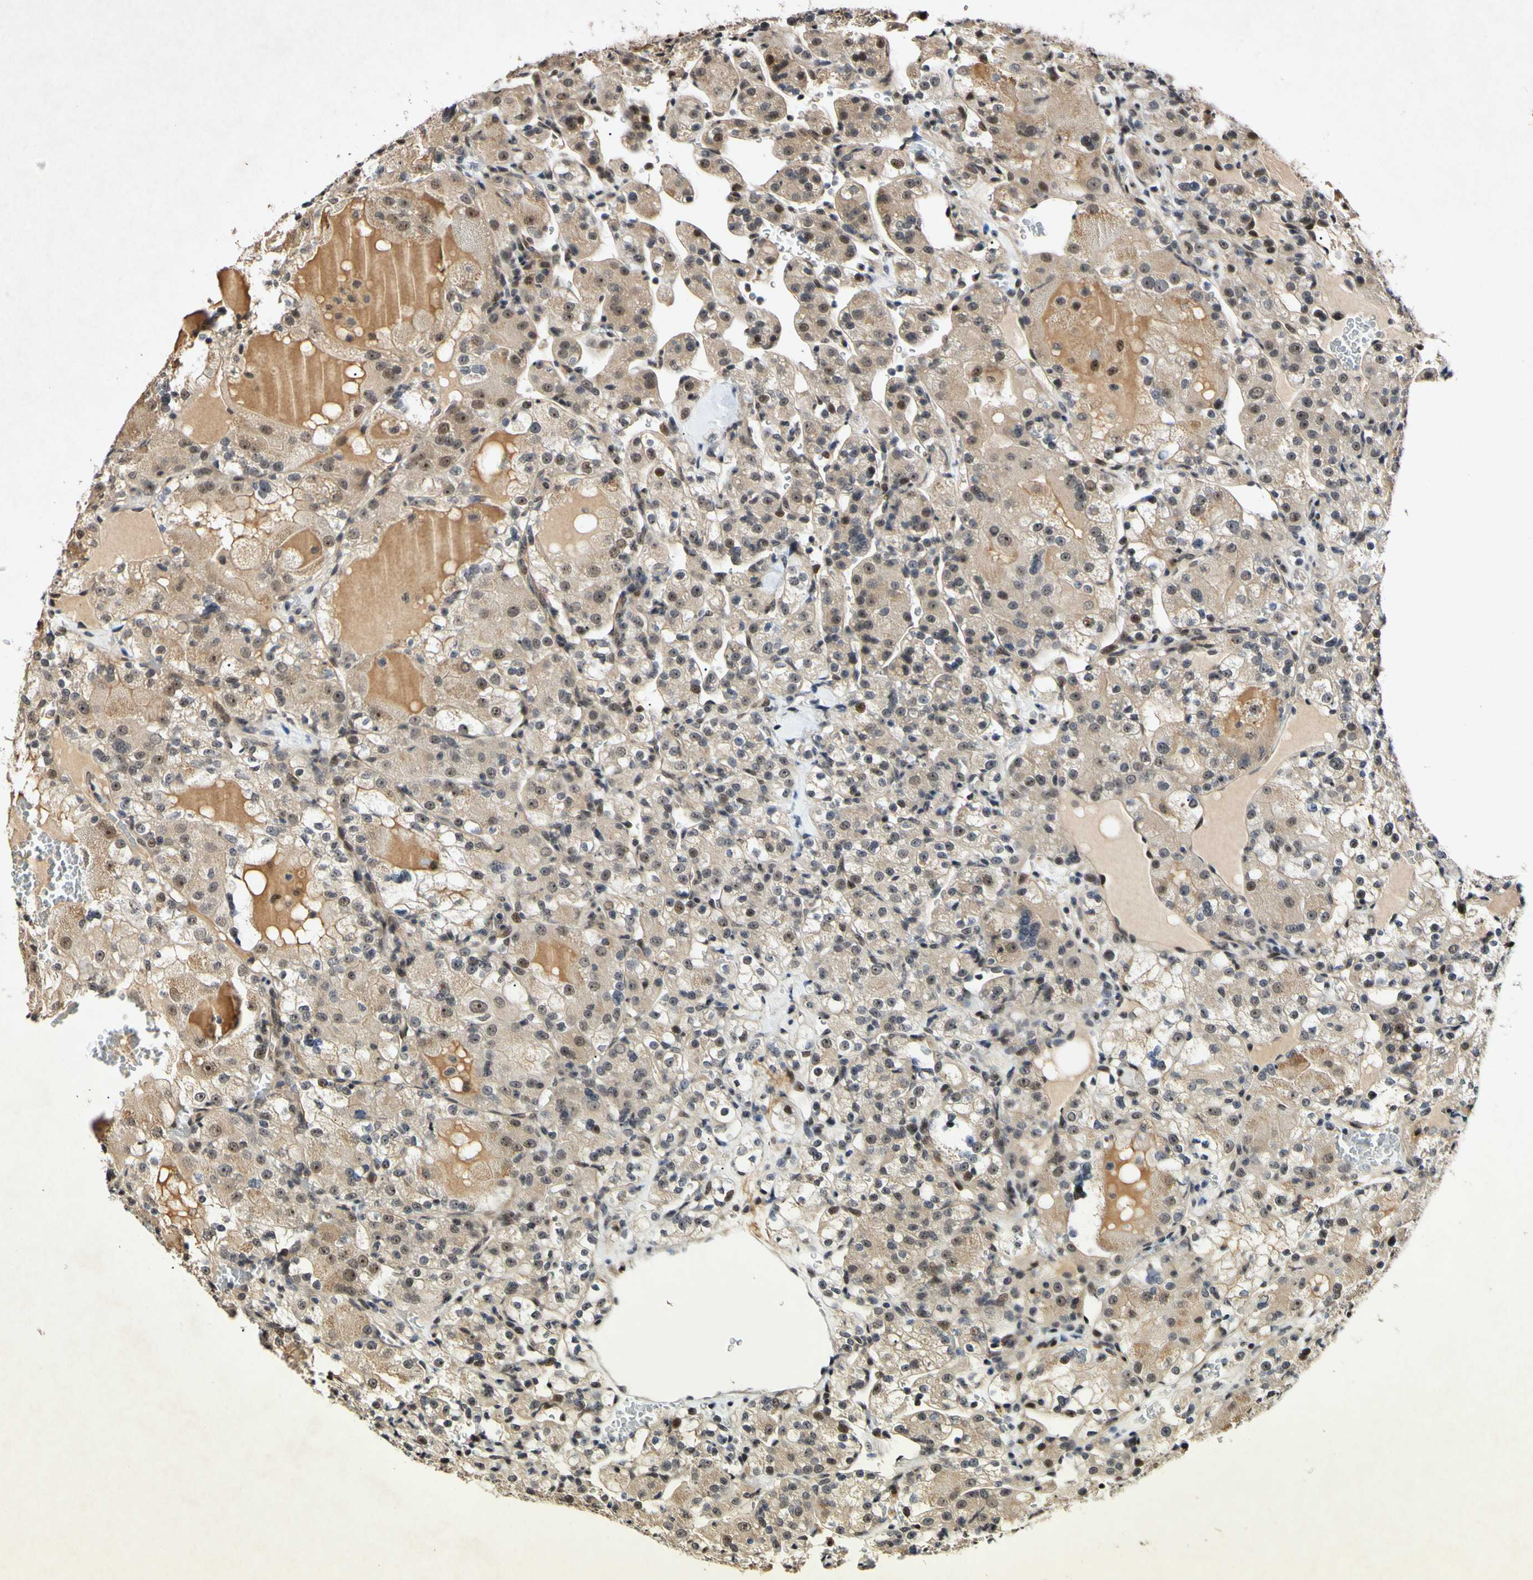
{"staining": {"intensity": "weak", "quantity": ">75%", "location": "cytoplasmic/membranous,nuclear"}, "tissue": "renal cancer", "cell_type": "Tumor cells", "image_type": "cancer", "snomed": [{"axis": "morphology", "description": "Normal tissue, NOS"}, {"axis": "morphology", "description": "Adenocarcinoma, NOS"}, {"axis": "topography", "description": "Kidney"}], "caption": "High-magnification brightfield microscopy of renal cancer (adenocarcinoma) stained with DAB (3,3'-diaminobenzidine) (brown) and counterstained with hematoxylin (blue). tumor cells exhibit weak cytoplasmic/membranous and nuclear positivity is appreciated in about>75% of cells.", "gene": "POLR2F", "patient": {"sex": "male", "age": 61}}